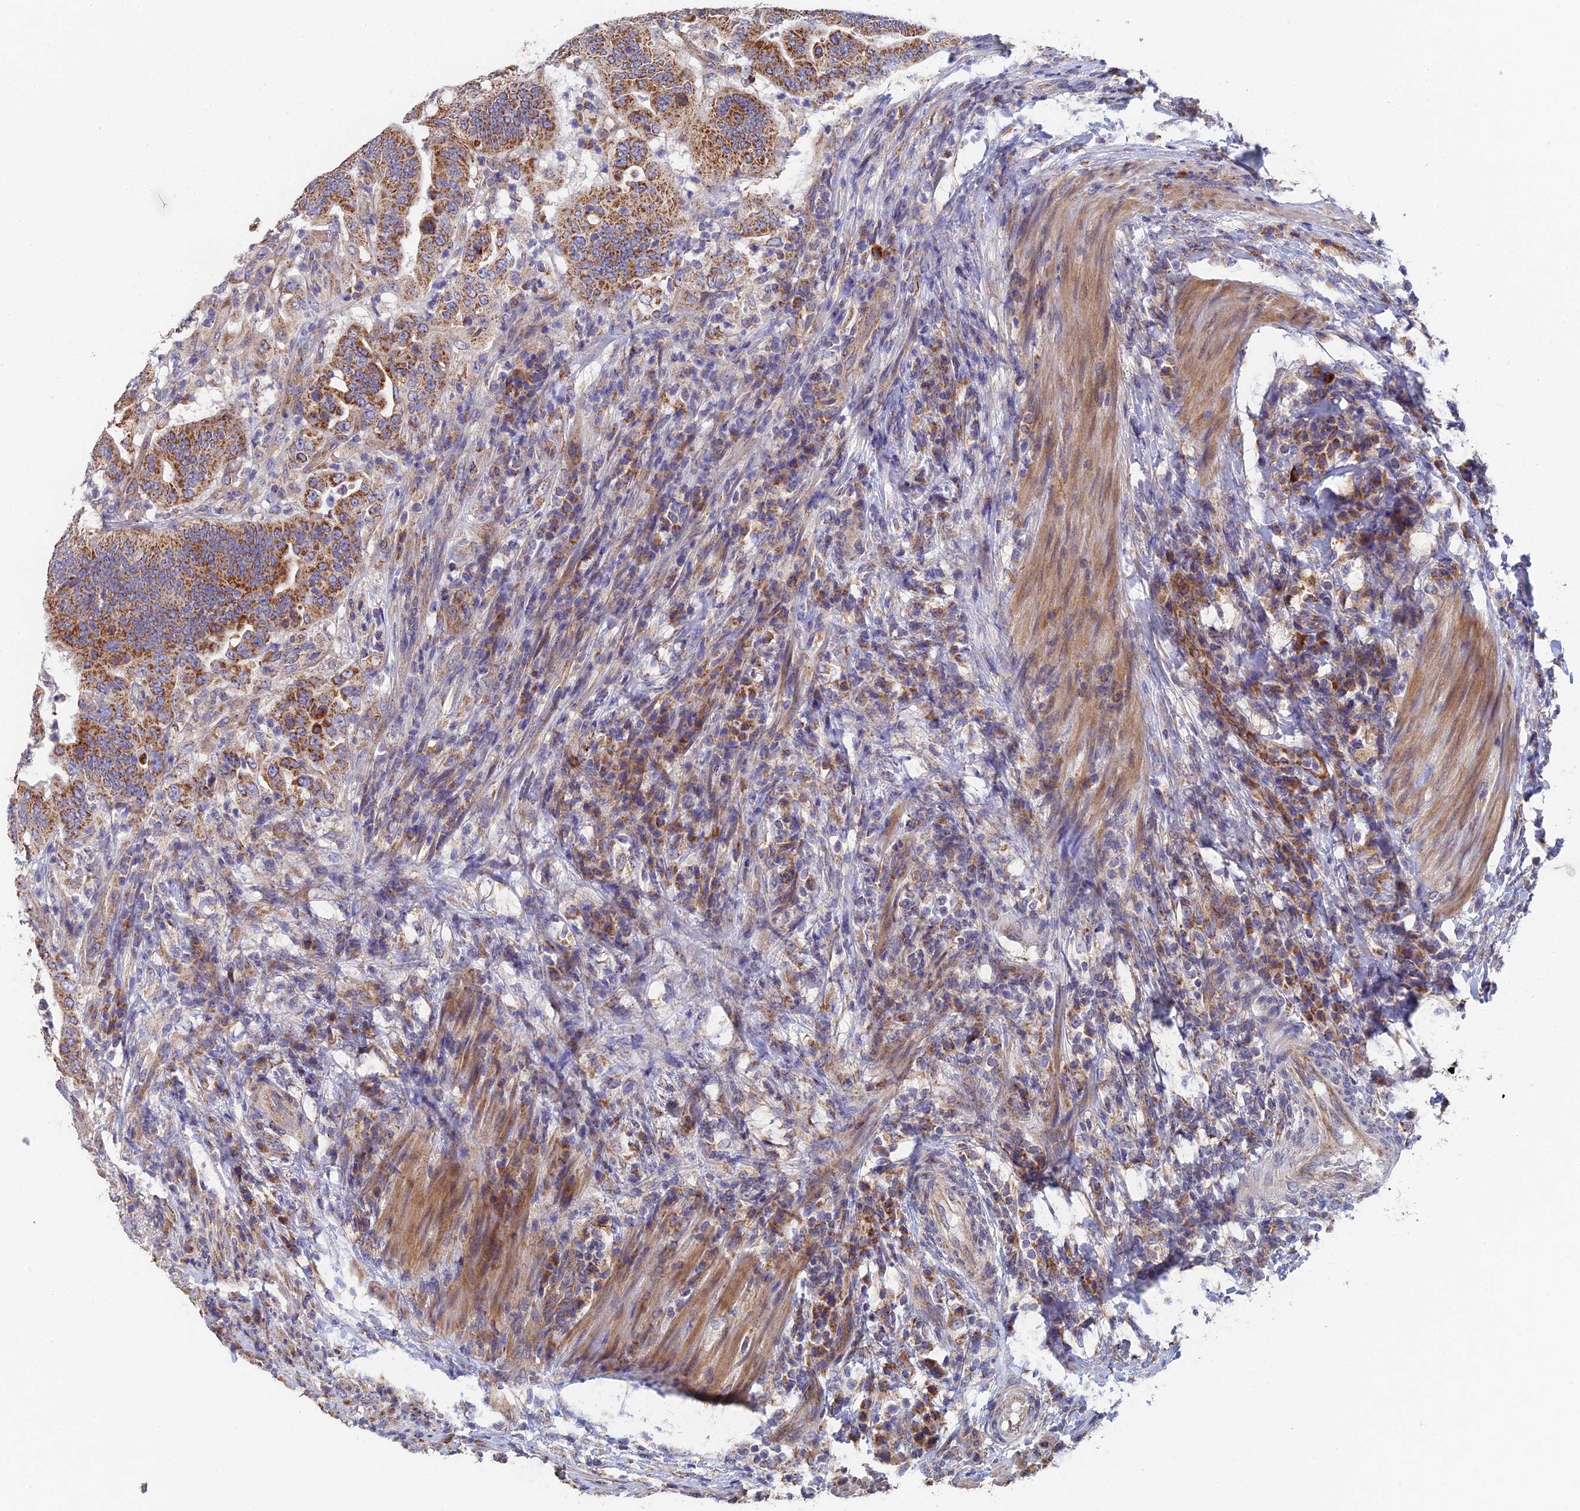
{"staining": {"intensity": "strong", "quantity": ">75%", "location": "cytoplasmic/membranous"}, "tissue": "colorectal cancer", "cell_type": "Tumor cells", "image_type": "cancer", "snomed": [{"axis": "morphology", "description": "Adenocarcinoma, NOS"}, {"axis": "topography", "description": "Colon"}], "caption": "There is high levels of strong cytoplasmic/membranous expression in tumor cells of colorectal adenocarcinoma, as demonstrated by immunohistochemical staining (brown color).", "gene": "ECSIT", "patient": {"sex": "female", "age": 66}}